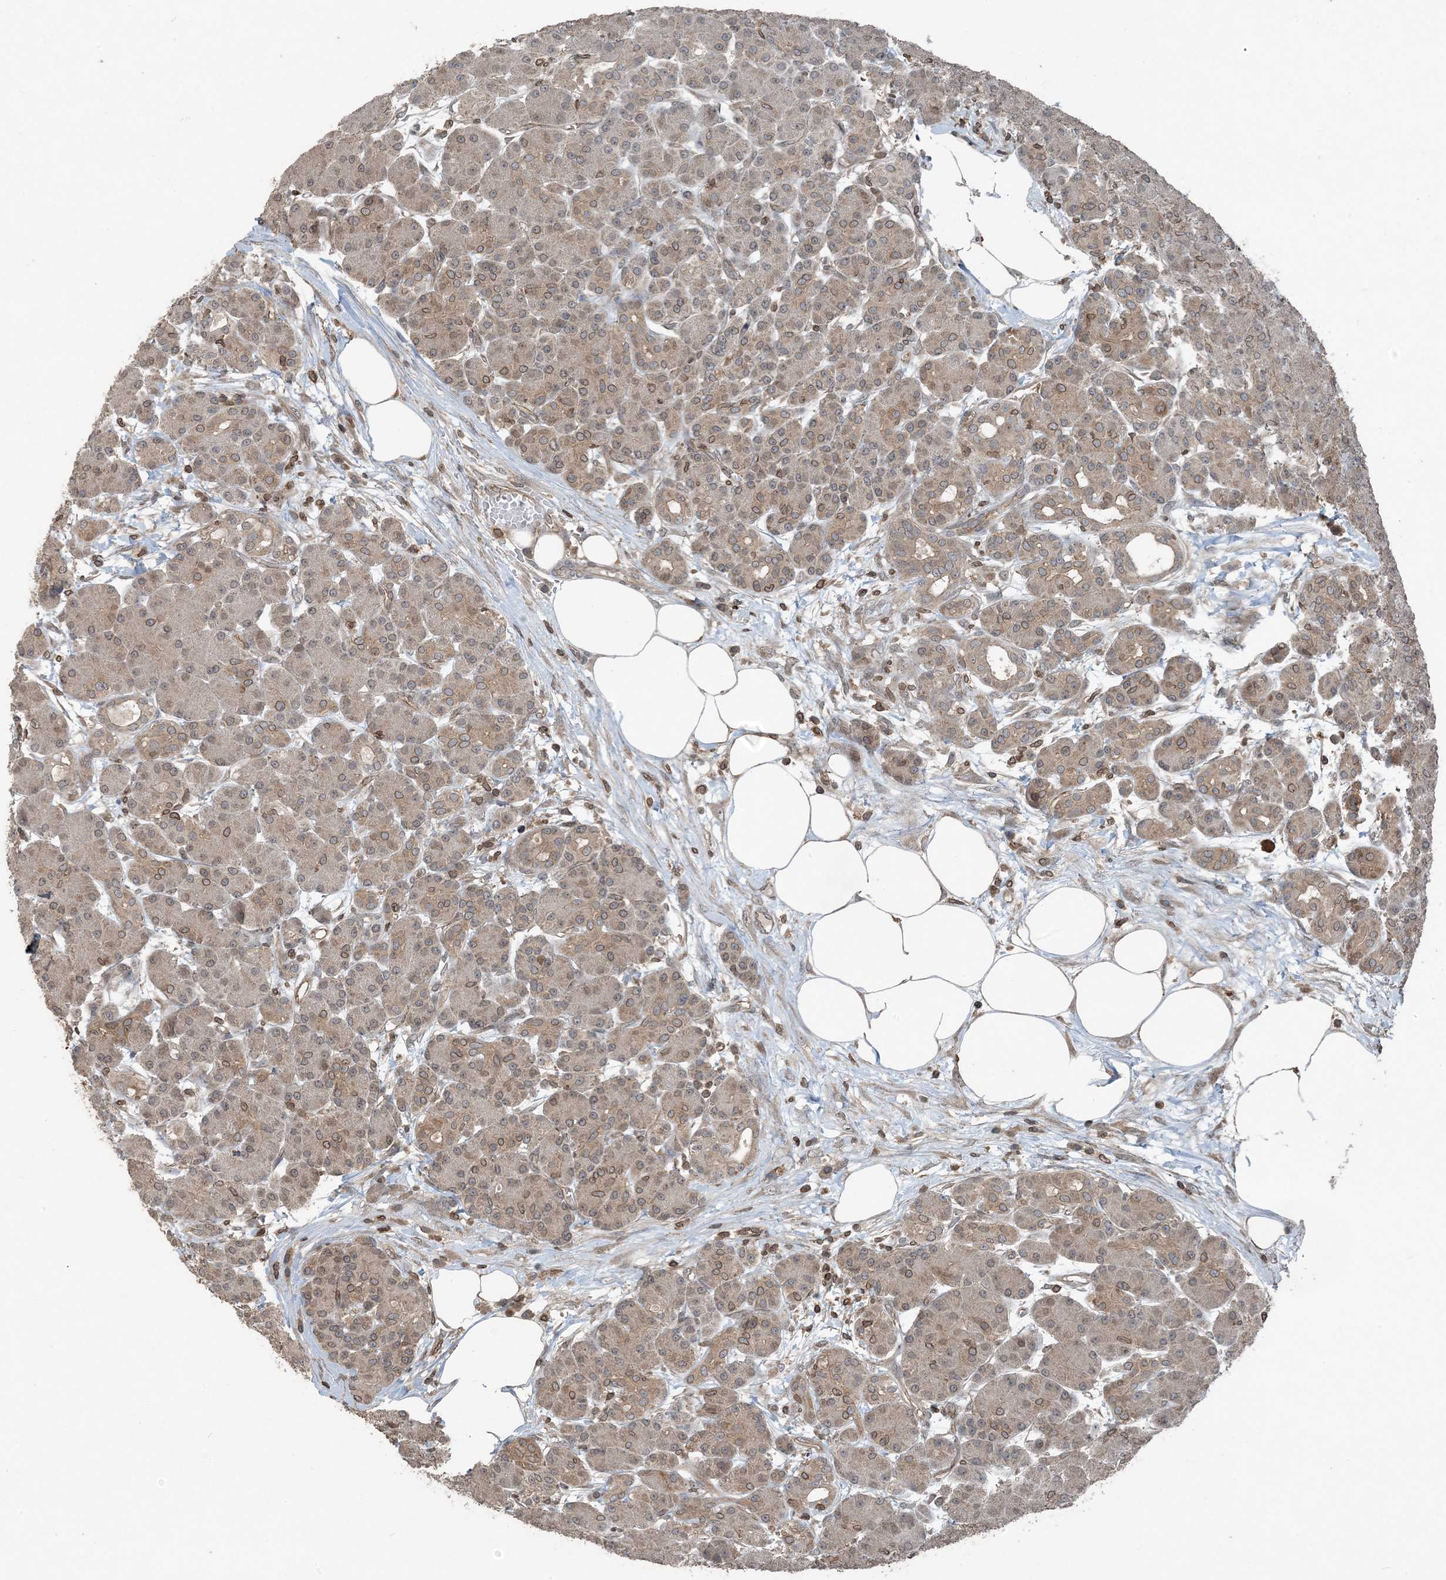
{"staining": {"intensity": "moderate", "quantity": "25%-75%", "location": "cytoplasmic/membranous,nuclear"}, "tissue": "pancreas", "cell_type": "Exocrine glandular cells", "image_type": "normal", "snomed": [{"axis": "morphology", "description": "Normal tissue, NOS"}, {"axis": "topography", "description": "Pancreas"}], "caption": "Pancreas stained with IHC exhibits moderate cytoplasmic/membranous,nuclear positivity in approximately 25%-75% of exocrine glandular cells. Using DAB (3,3'-diaminobenzidine) (brown) and hematoxylin (blue) stains, captured at high magnification using brightfield microscopy.", "gene": "ZFAND2B", "patient": {"sex": "male", "age": 63}}